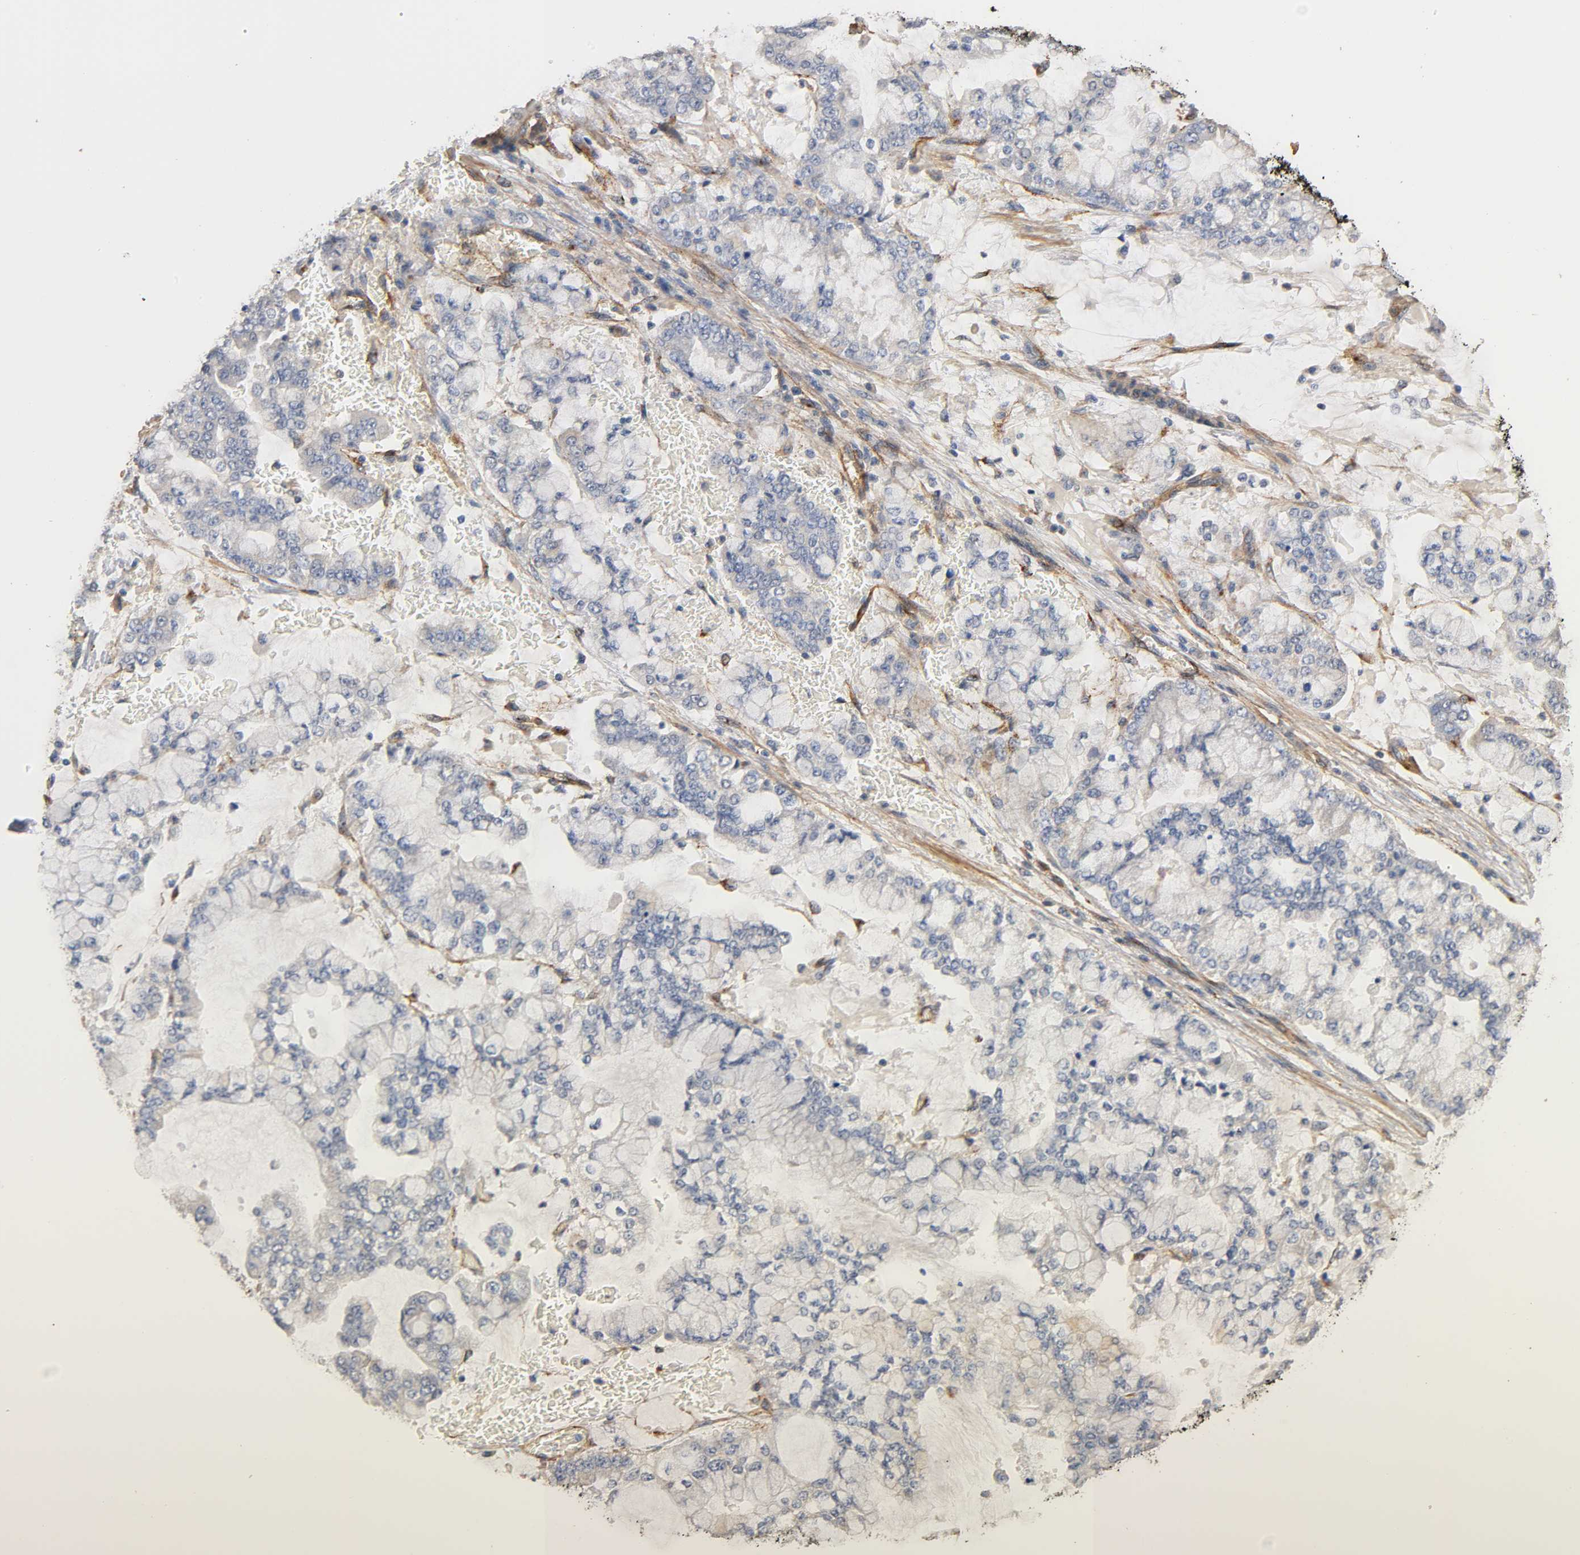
{"staining": {"intensity": "negative", "quantity": "none", "location": "none"}, "tissue": "stomach cancer", "cell_type": "Tumor cells", "image_type": "cancer", "snomed": [{"axis": "morphology", "description": "Normal tissue, NOS"}, {"axis": "morphology", "description": "Adenocarcinoma, NOS"}, {"axis": "topography", "description": "Stomach, upper"}, {"axis": "topography", "description": "Stomach"}], "caption": "IHC image of neoplastic tissue: stomach cancer stained with DAB (3,3'-diaminobenzidine) demonstrates no significant protein expression in tumor cells. Brightfield microscopy of immunohistochemistry (IHC) stained with DAB (3,3'-diaminobenzidine) (brown) and hematoxylin (blue), captured at high magnification.", "gene": "IFITM3", "patient": {"sex": "male", "age": 76}}